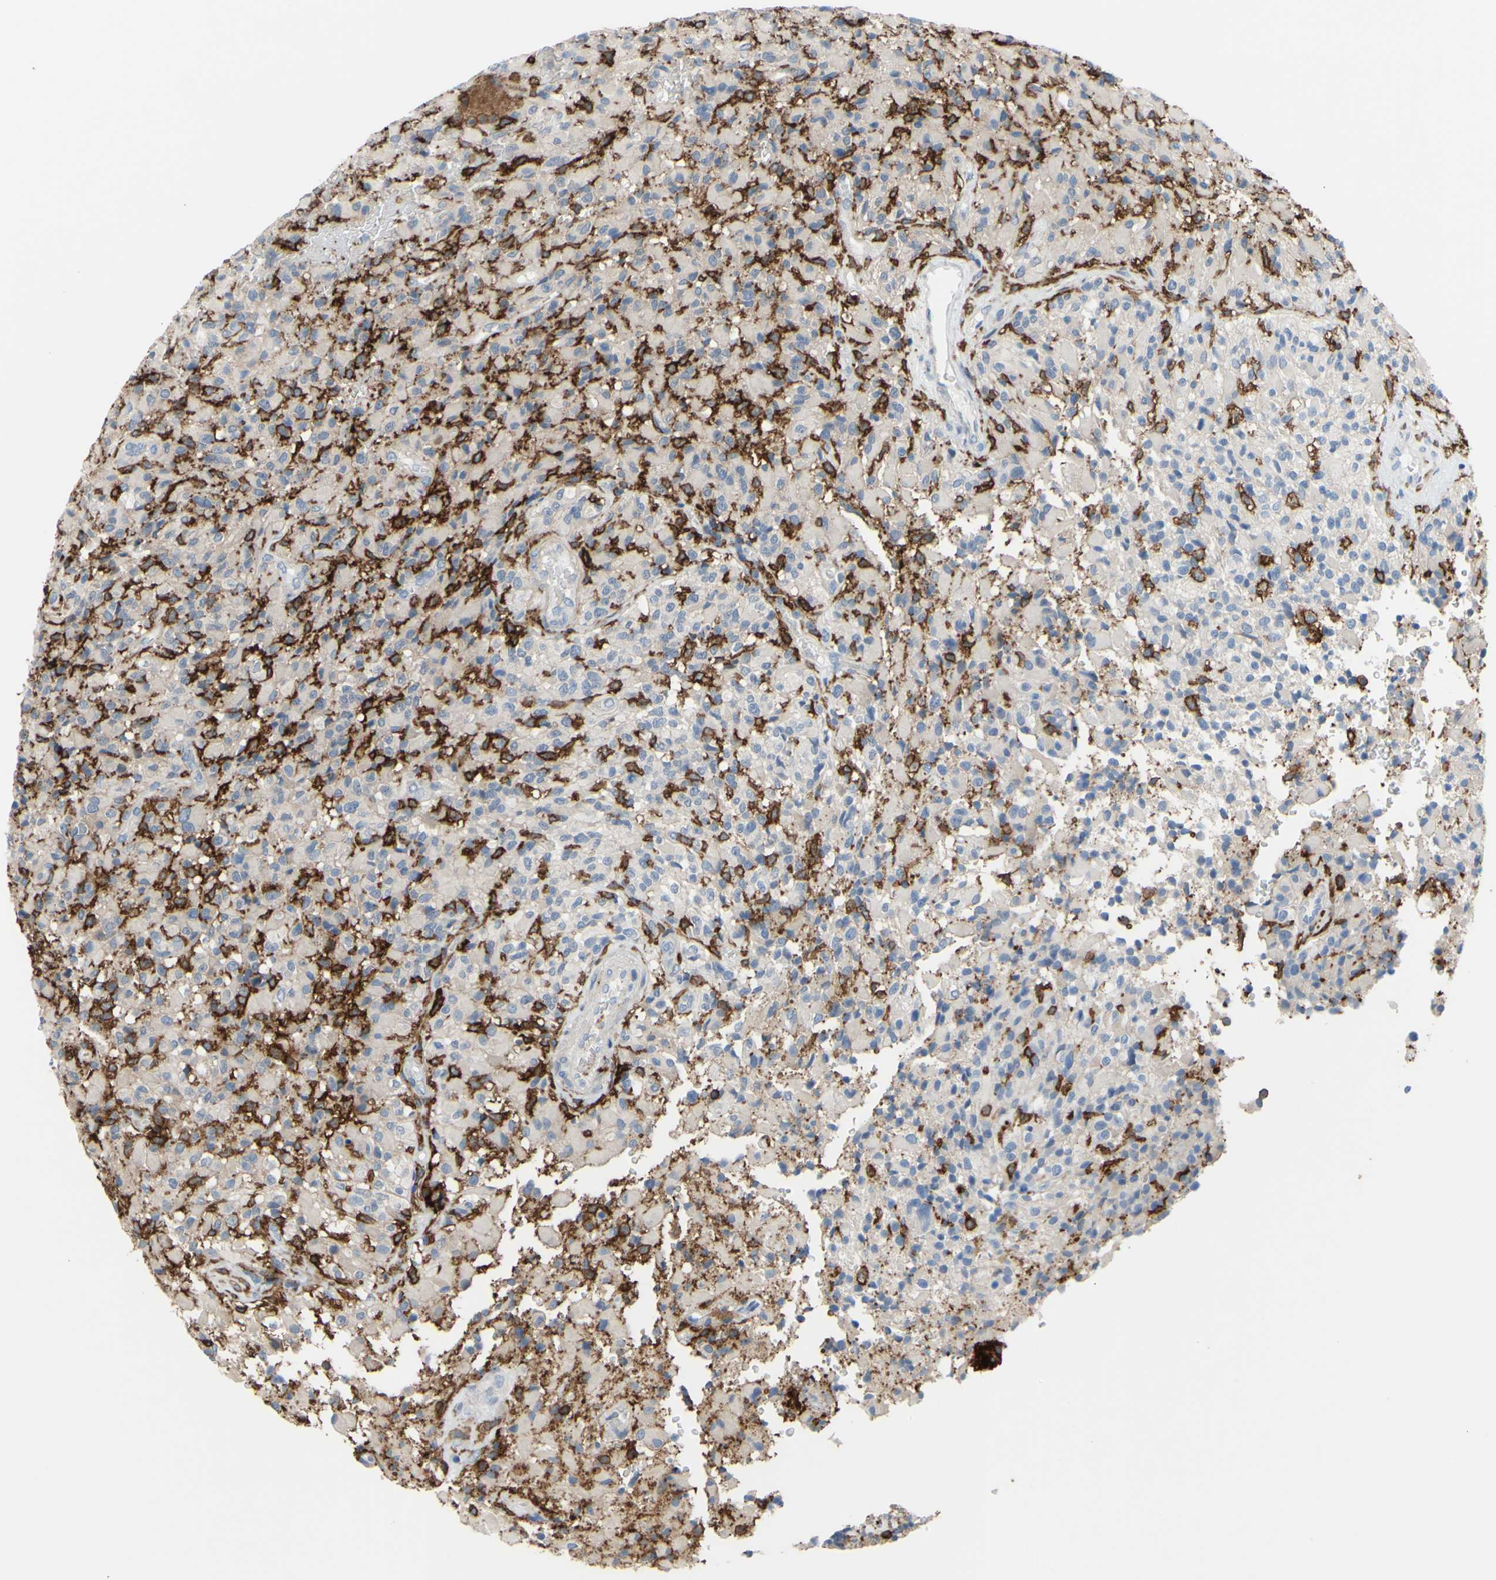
{"staining": {"intensity": "negative", "quantity": "none", "location": "none"}, "tissue": "glioma", "cell_type": "Tumor cells", "image_type": "cancer", "snomed": [{"axis": "morphology", "description": "Glioma, malignant, High grade"}, {"axis": "topography", "description": "Brain"}], "caption": "IHC of human glioma displays no expression in tumor cells.", "gene": "FCGR2A", "patient": {"sex": "male", "age": 71}}